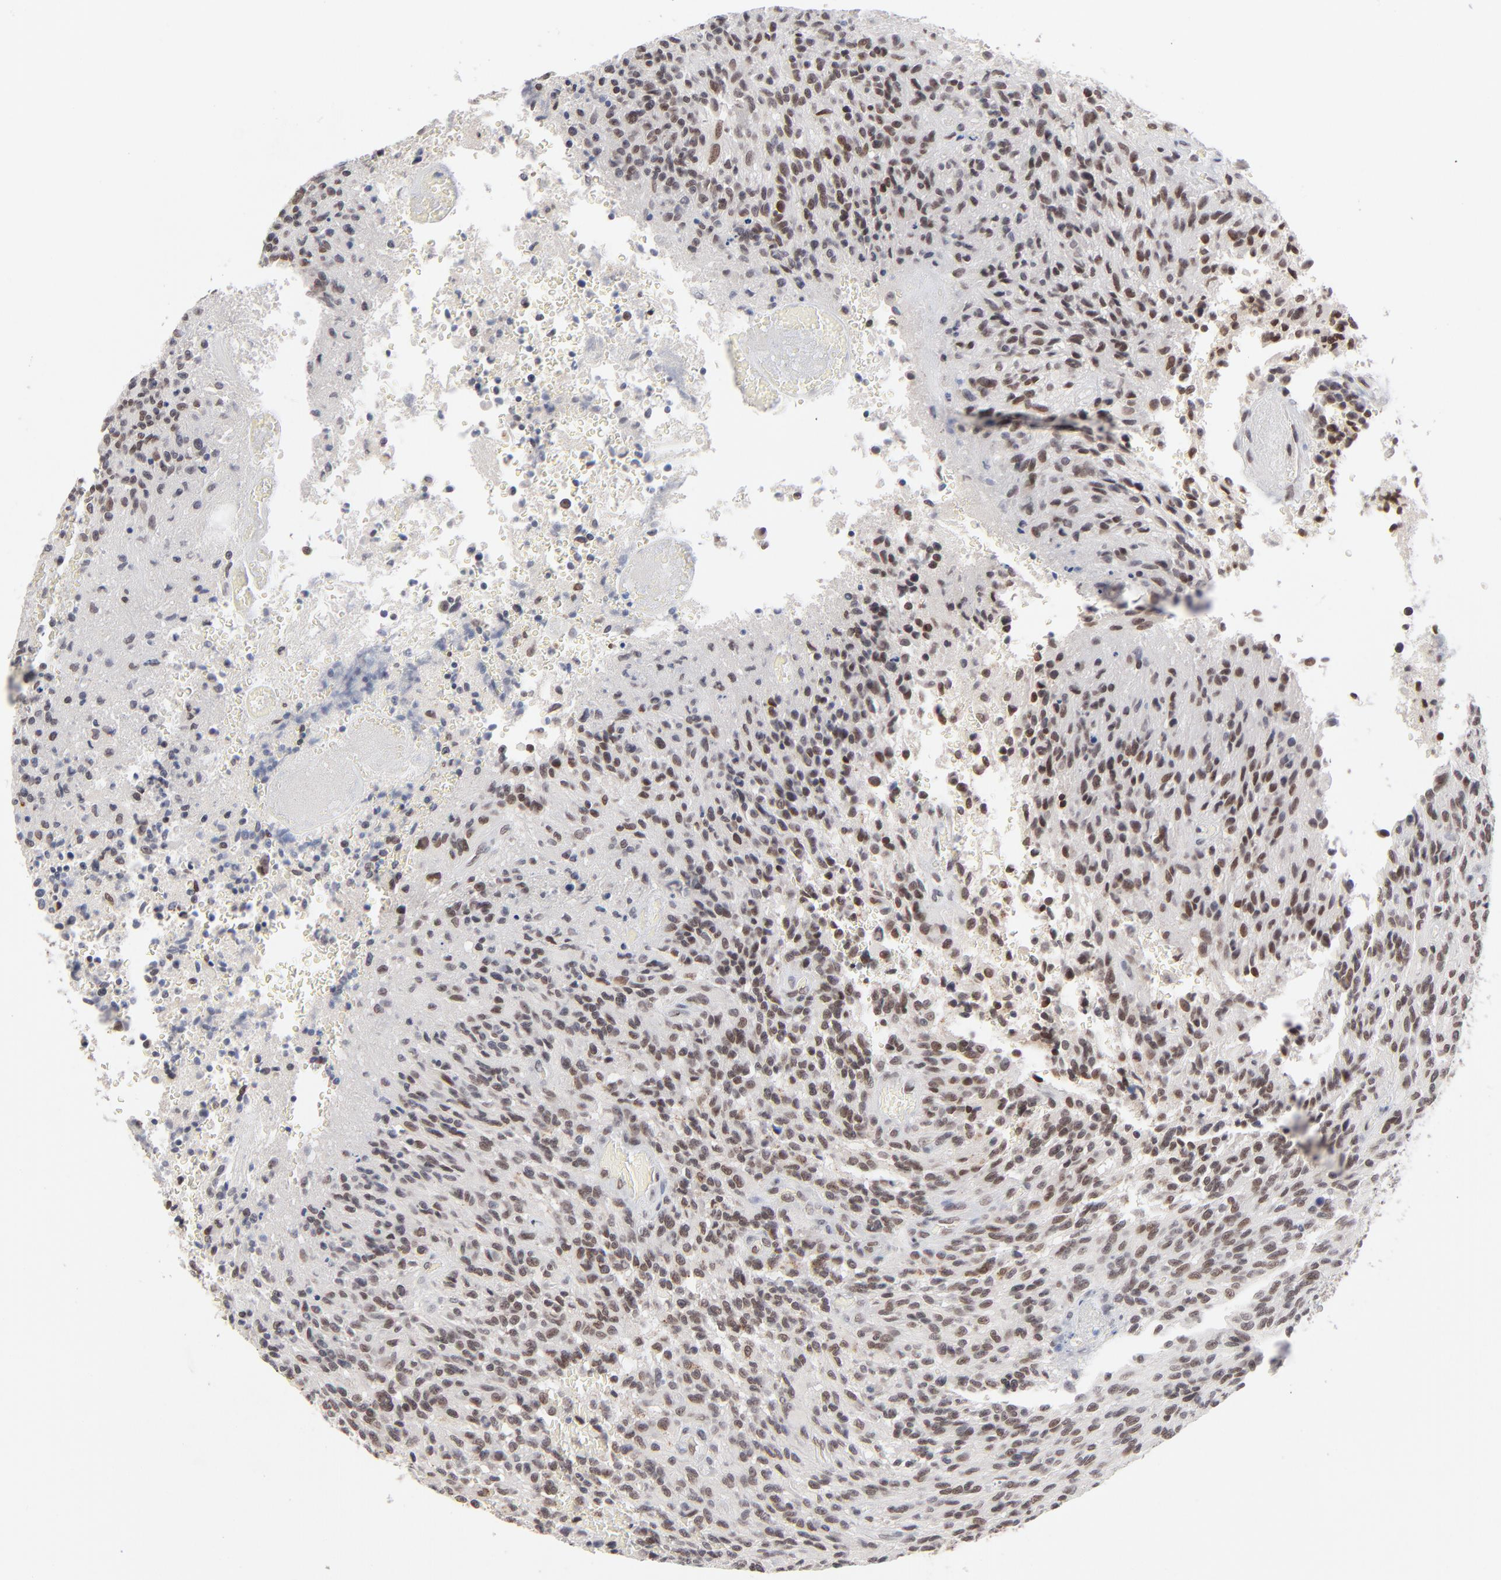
{"staining": {"intensity": "weak", "quantity": ">75%", "location": "nuclear"}, "tissue": "glioma", "cell_type": "Tumor cells", "image_type": "cancer", "snomed": [{"axis": "morphology", "description": "Normal tissue, NOS"}, {"axis": "morphology", "description": "Glioma, malignant, High grade"}, {"axis": "topography", "description": "Cerebral cortex"}], "caption": "Glioma was stained to show a protein in brown. There is low levels of weak nuclear positivity in about >75% of tumor cells.", "gene": "MBIP", "patient": {"sex": "male", "age": 56}}